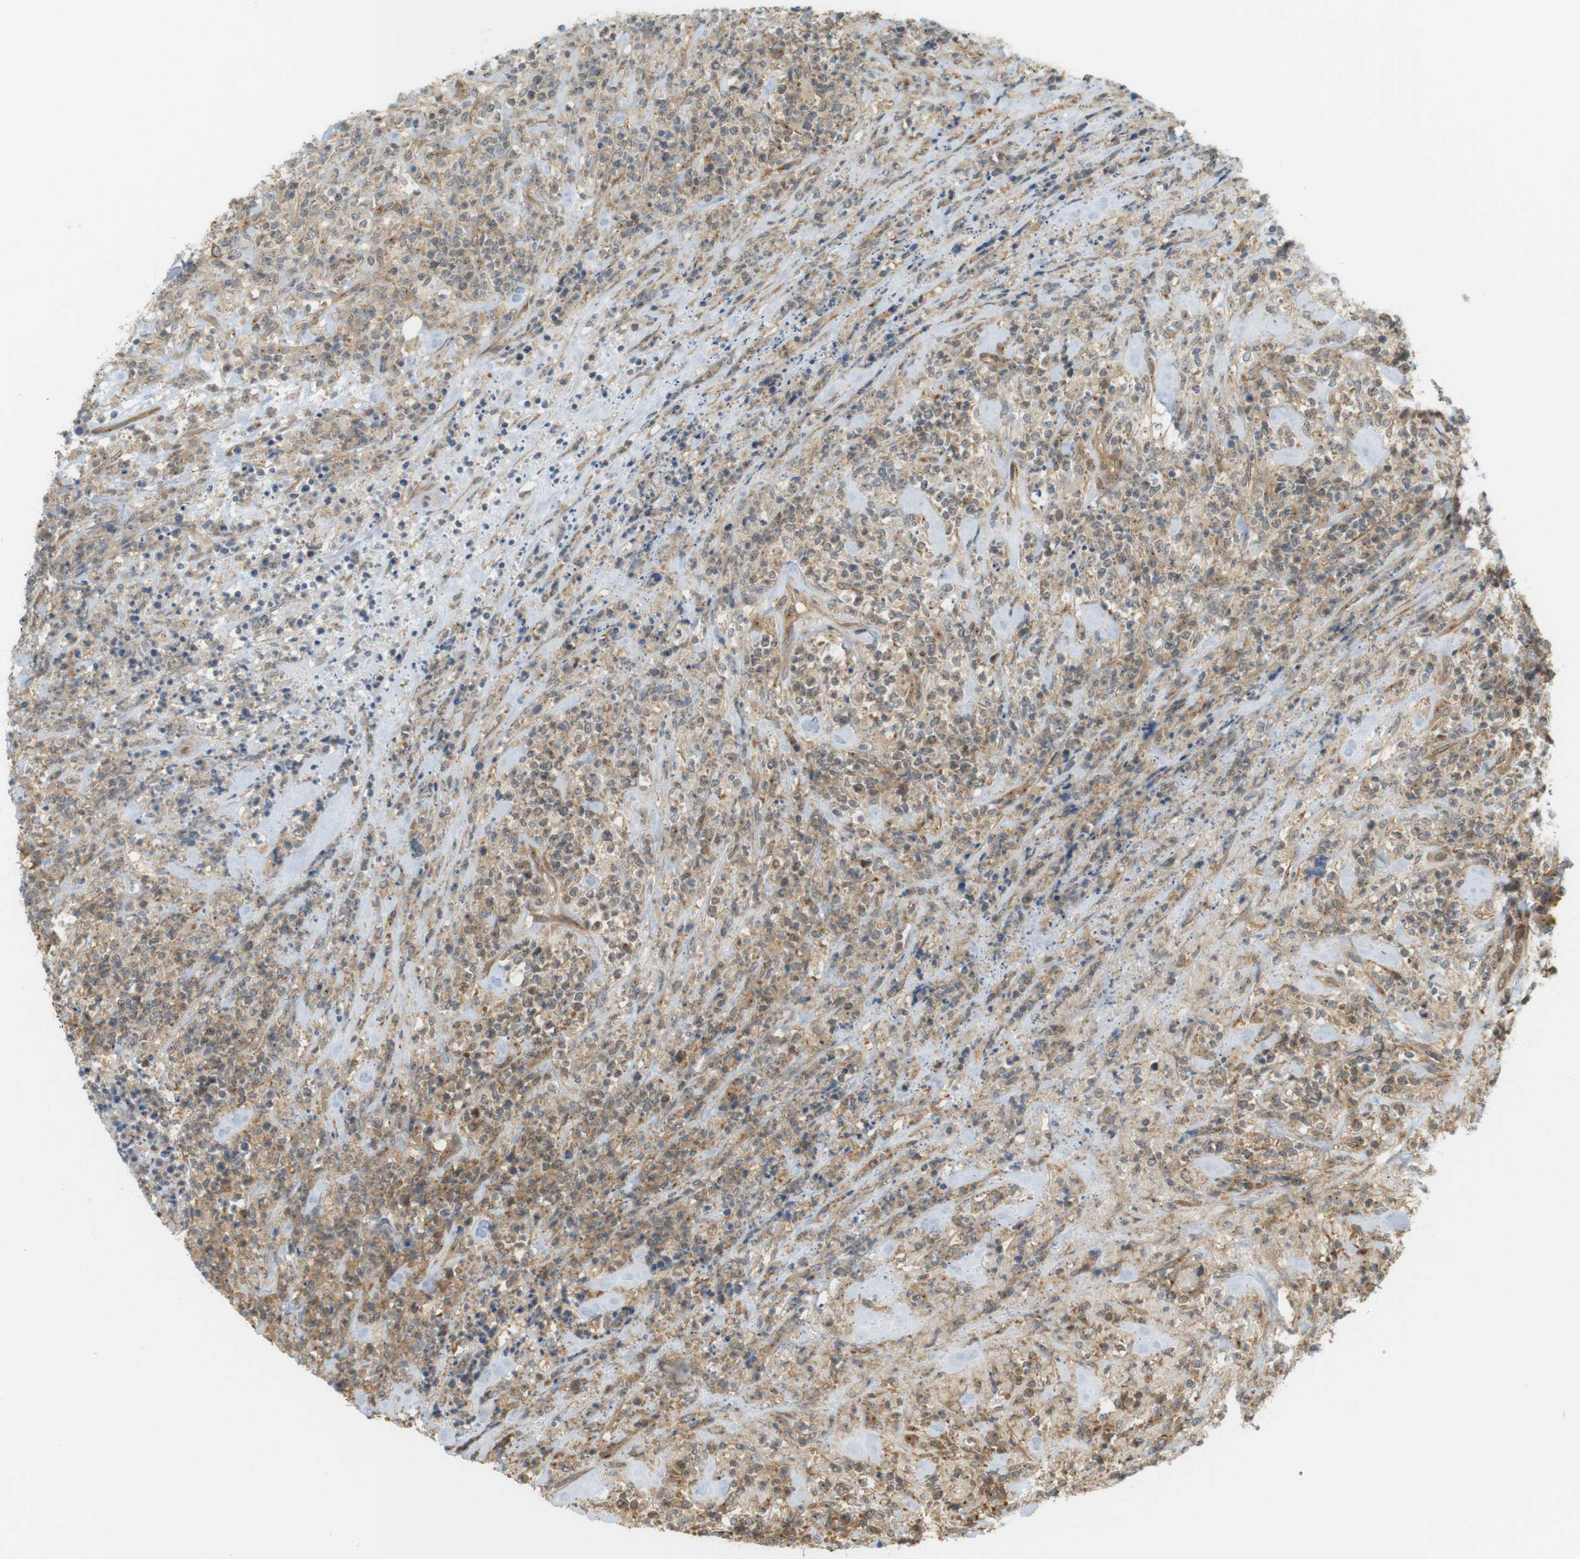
{"staining": {"intensity": "weak", "quantity": ">75%", "location": "cytoplasmic/membranous,nuclear"}, "tissue": "lymphoma", "cell_type": "Tumor cells", "image_type": "cancer", "snomed": [{"axis": "morphology", "description": "Malignant lymphoma, non-Hodgkin's type, High grade"}, {"axis": "topography", "description": "Soft tissue"}], "caption": "Immunohistochemical staining of lymphoma reveals weak cytoplasmic/membranous and nuclear protein positivity in approximately >75% of tumor cells.", "gene": "PA2G4", "patient": {"sex": "male", "age": 18}}